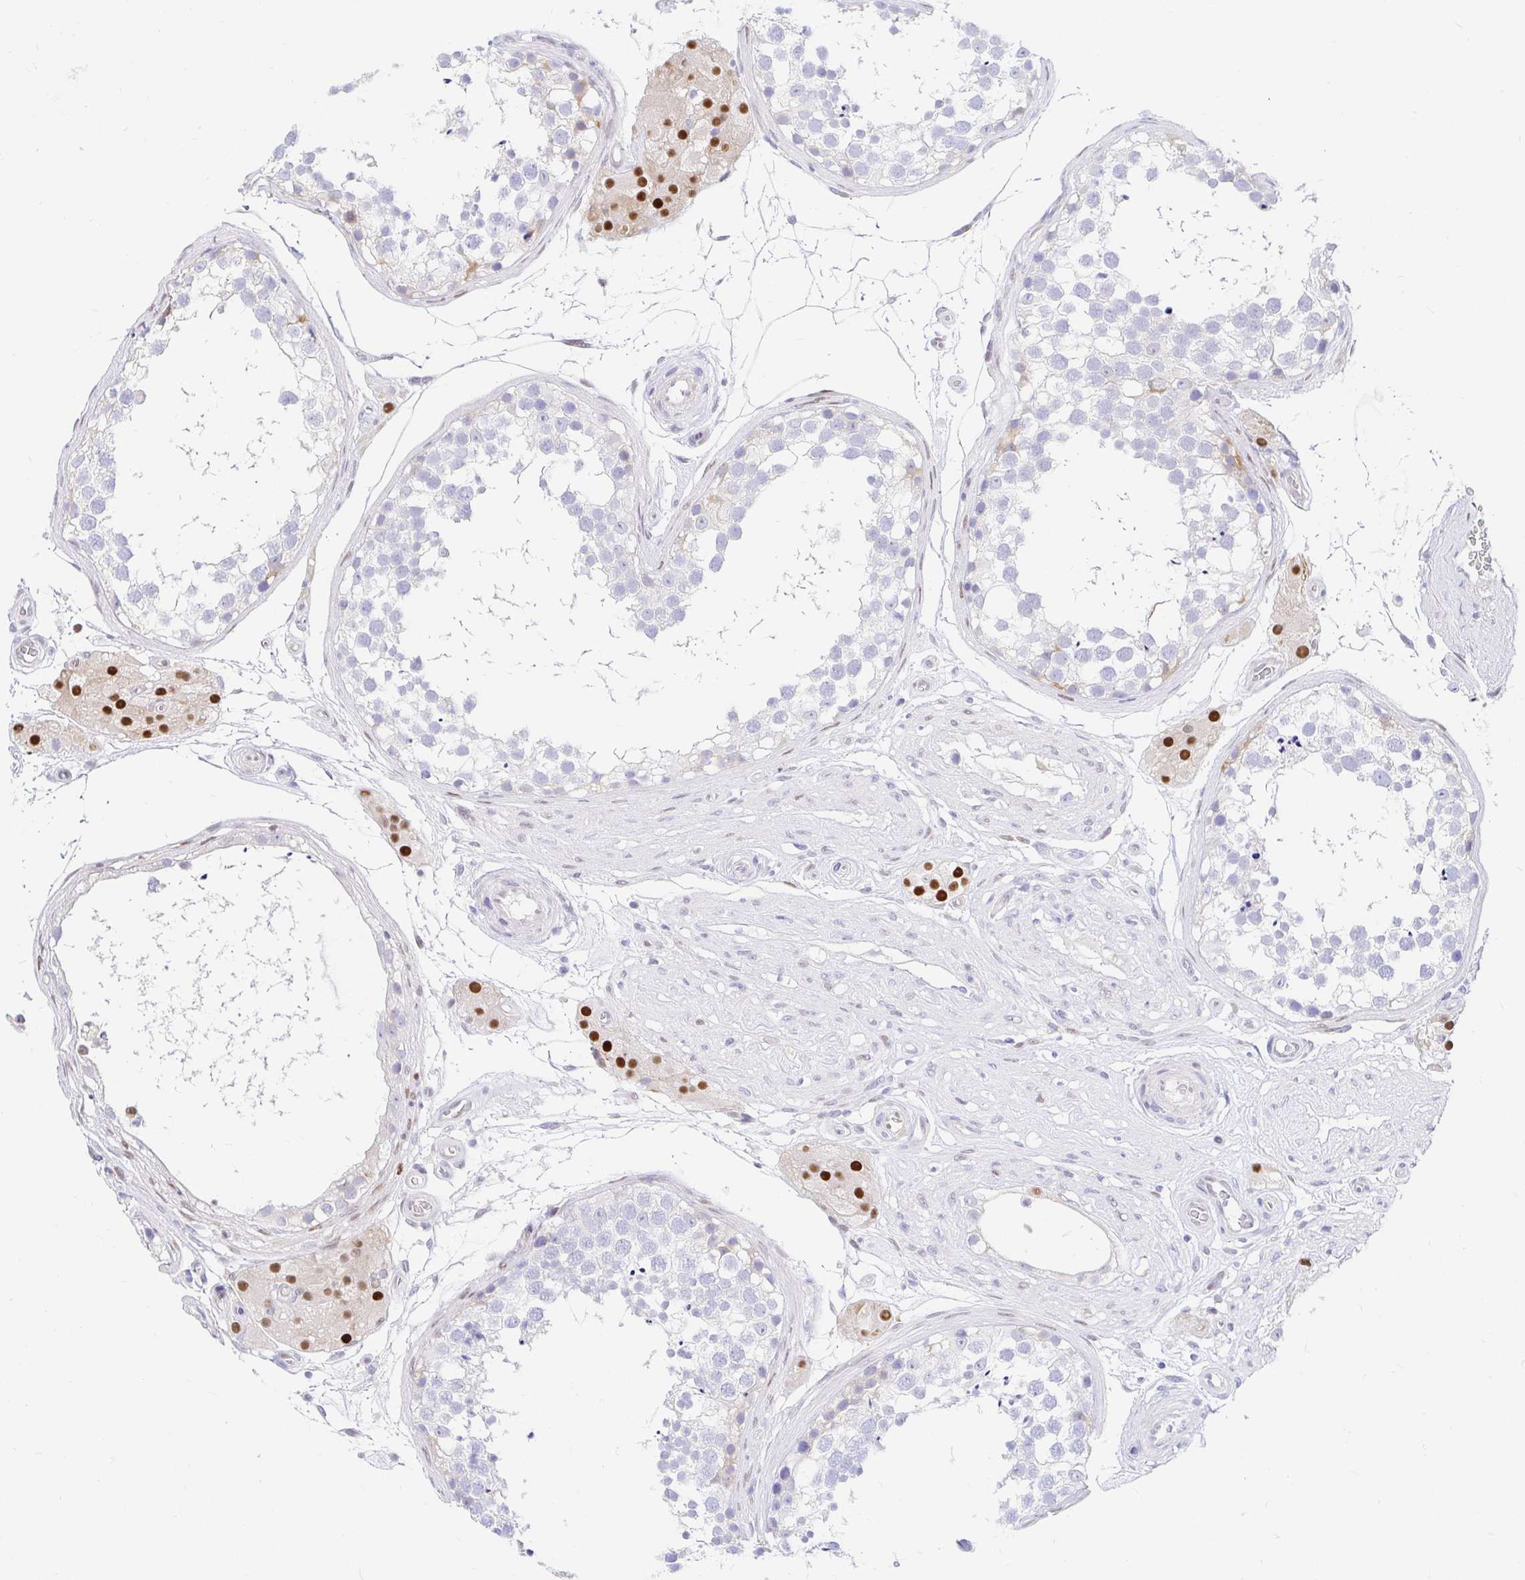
{"staining": {"intensity": "negative", "quantity": "none", "location": "none"}, "tissue": "testis", "cell_type": "Cells in seminiferous ducts", "image_type": "normal", "snomed": [{"axis": "morphology", "description": "Normal tissue, NOS"}, {"axis": "morphology", "description": "Seminoma, NOS"}, {"axis": "topography", "description": "Testis"}], "caption": "High power microscopy micrograph of an IHC image of unremarkable testis, revealing no significant expression in cells in seminiferous ducts. (Brightfield microscopy of DAB immunohistochemistry at high magnification).", "gene": "HINFP", "patient": {"sex": "male", "age": 65}}